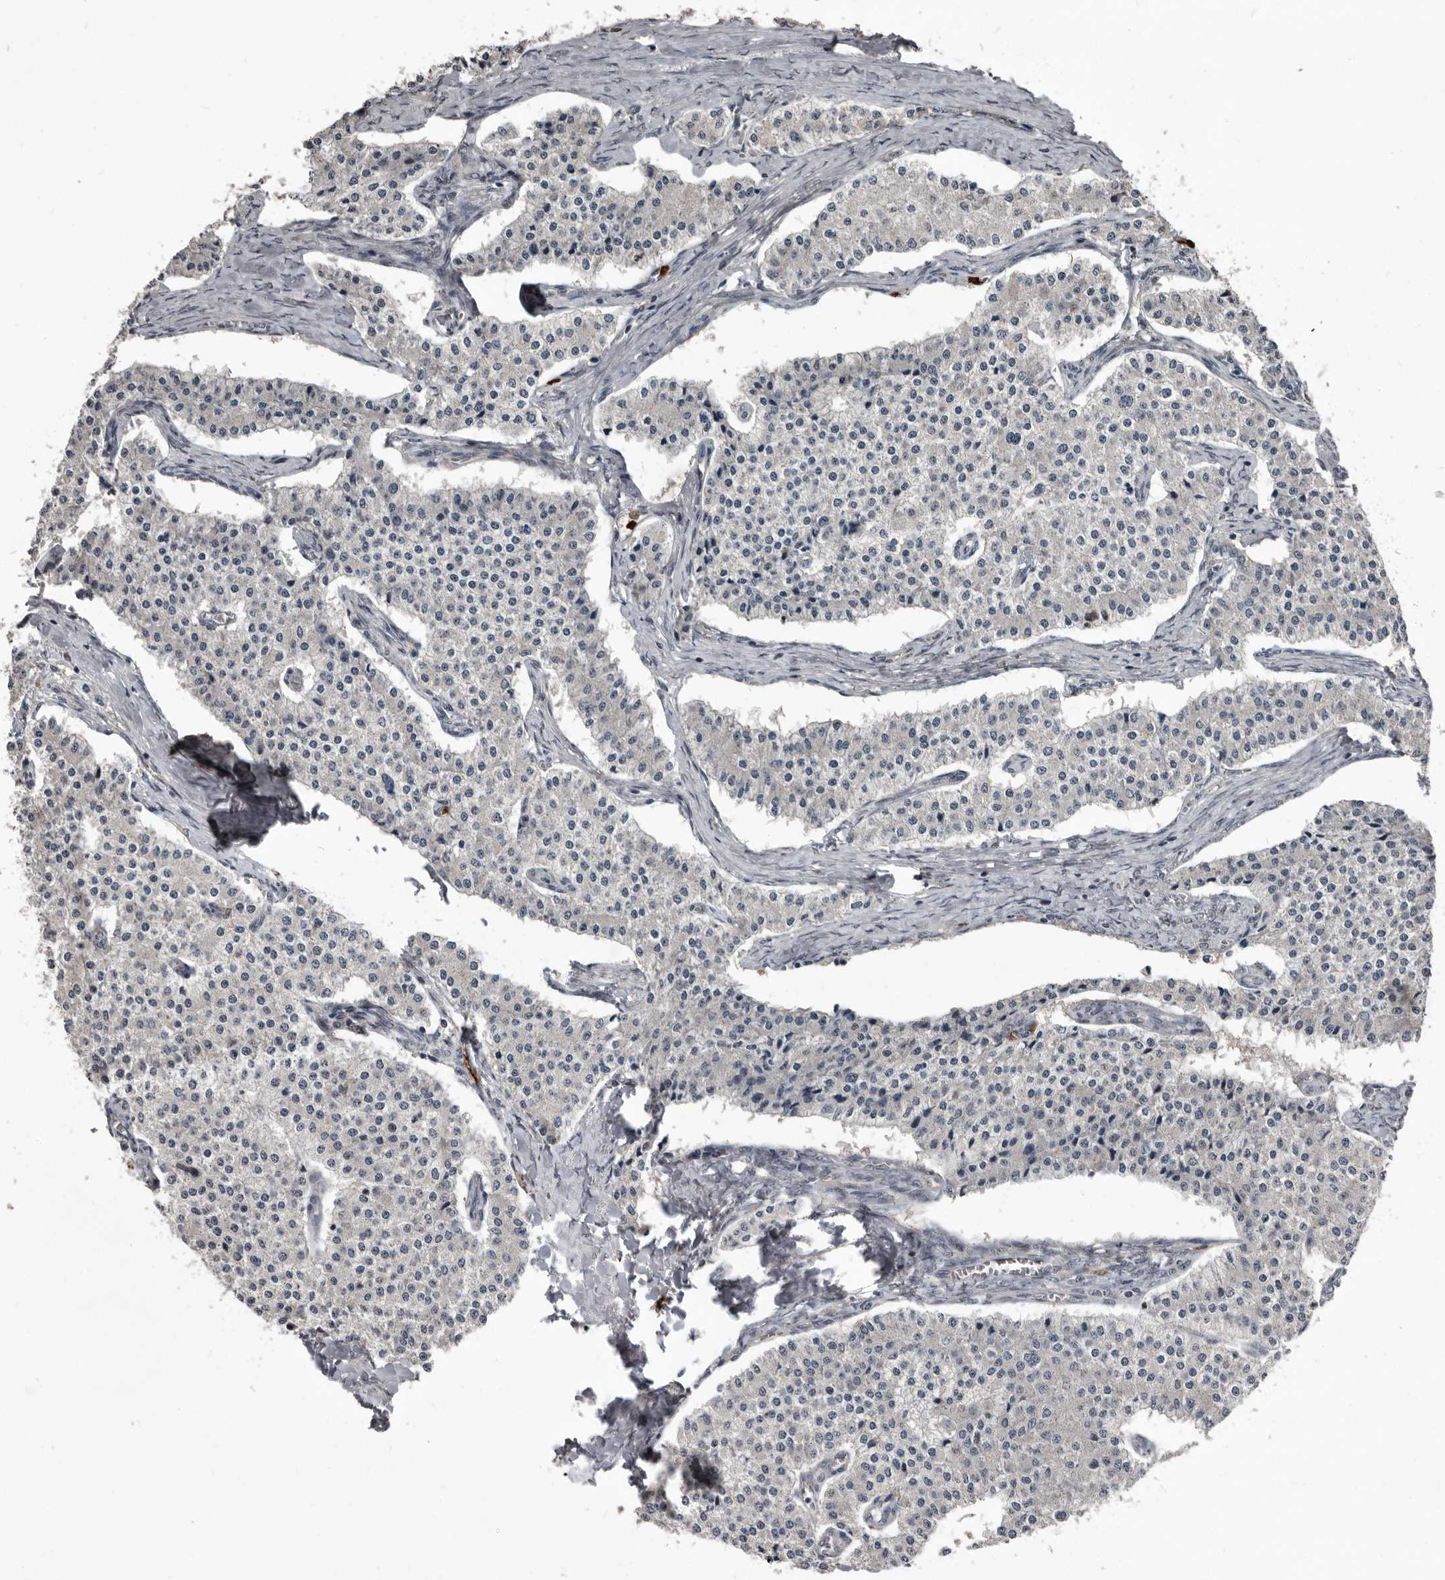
{"staining": {"intensity": "negative", "quantity": "none", "location": "none"}, "tissue": "carcinoid", "cell_type": "Tumor cells", "image_type": "cancer", "snomed": [{"axis": "morphology", "description": "Carcinoid, malignant, NOS"}, {"axis": "topography", "description": "Colon"}], "caption": "Carcinoid was stained to show a protein in brown. There is no significant staining in tumor cells.", "gene": "FSBP", "patient": {"sex": "female", "age": 52}}